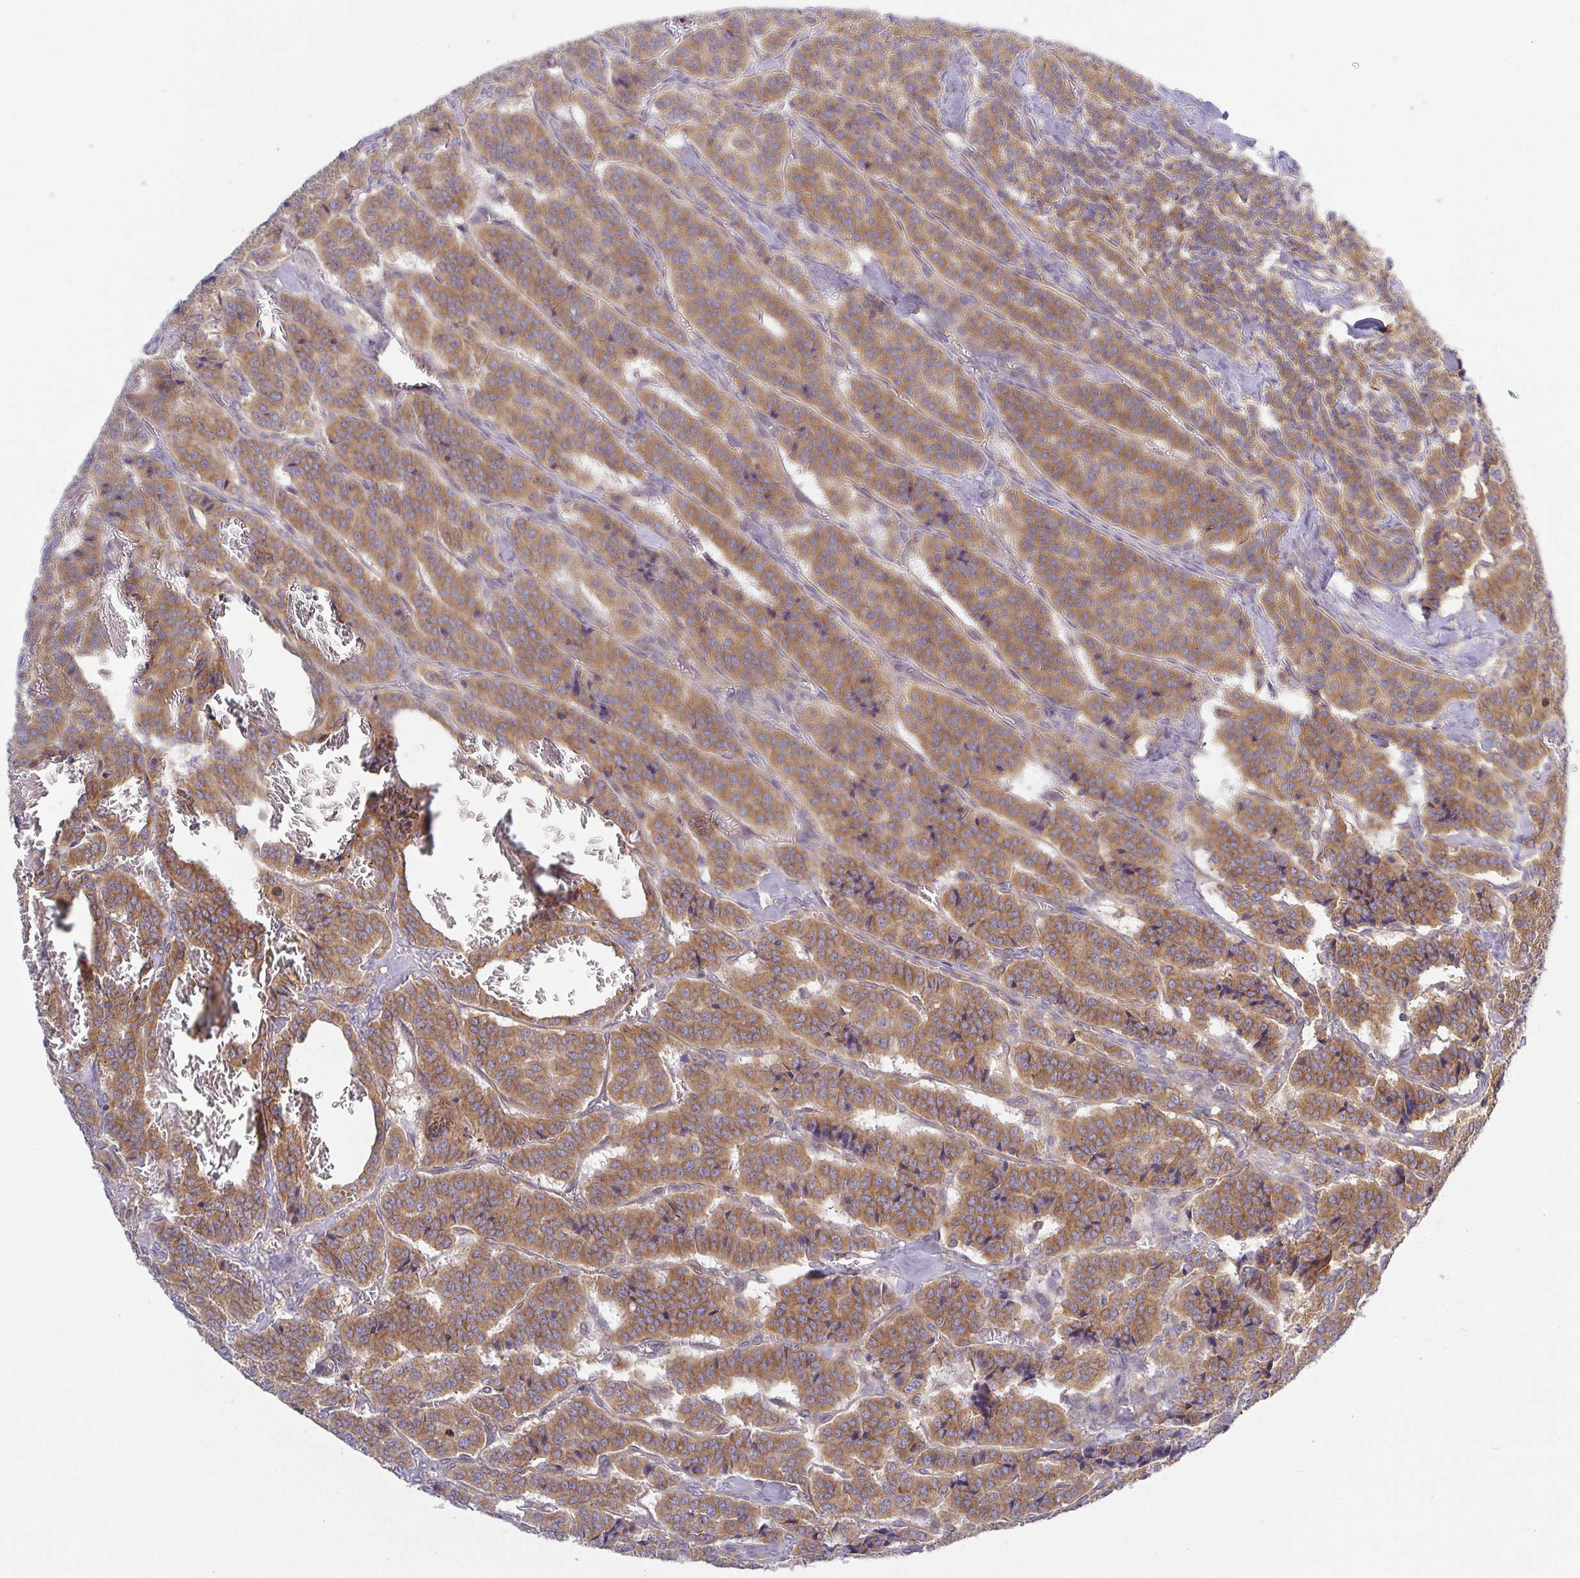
{"staining": {"intensity": "moderate", "quantity": ">75%", "location": "cytoplasmic/membranous"}, "tissue": "carcinoid", "cell_type": "Tumor cells", "image_type": "cancer", "snomed": [{"axis": "morphology", "description": "Normal tissue, NOS"}, {"axis": "morphology", "description": "Carcinoid, malignant, NOS"}, {"axis": "topography", "description": "Lung"}], "caption": "Immunohistochemical staining of carcinoid displays moderate cytoplasmic/membranous protein expression in approximately >75% of tumor cells.", "gene": "KIF5B", "patient": {"sex": "female", "age": 46}}